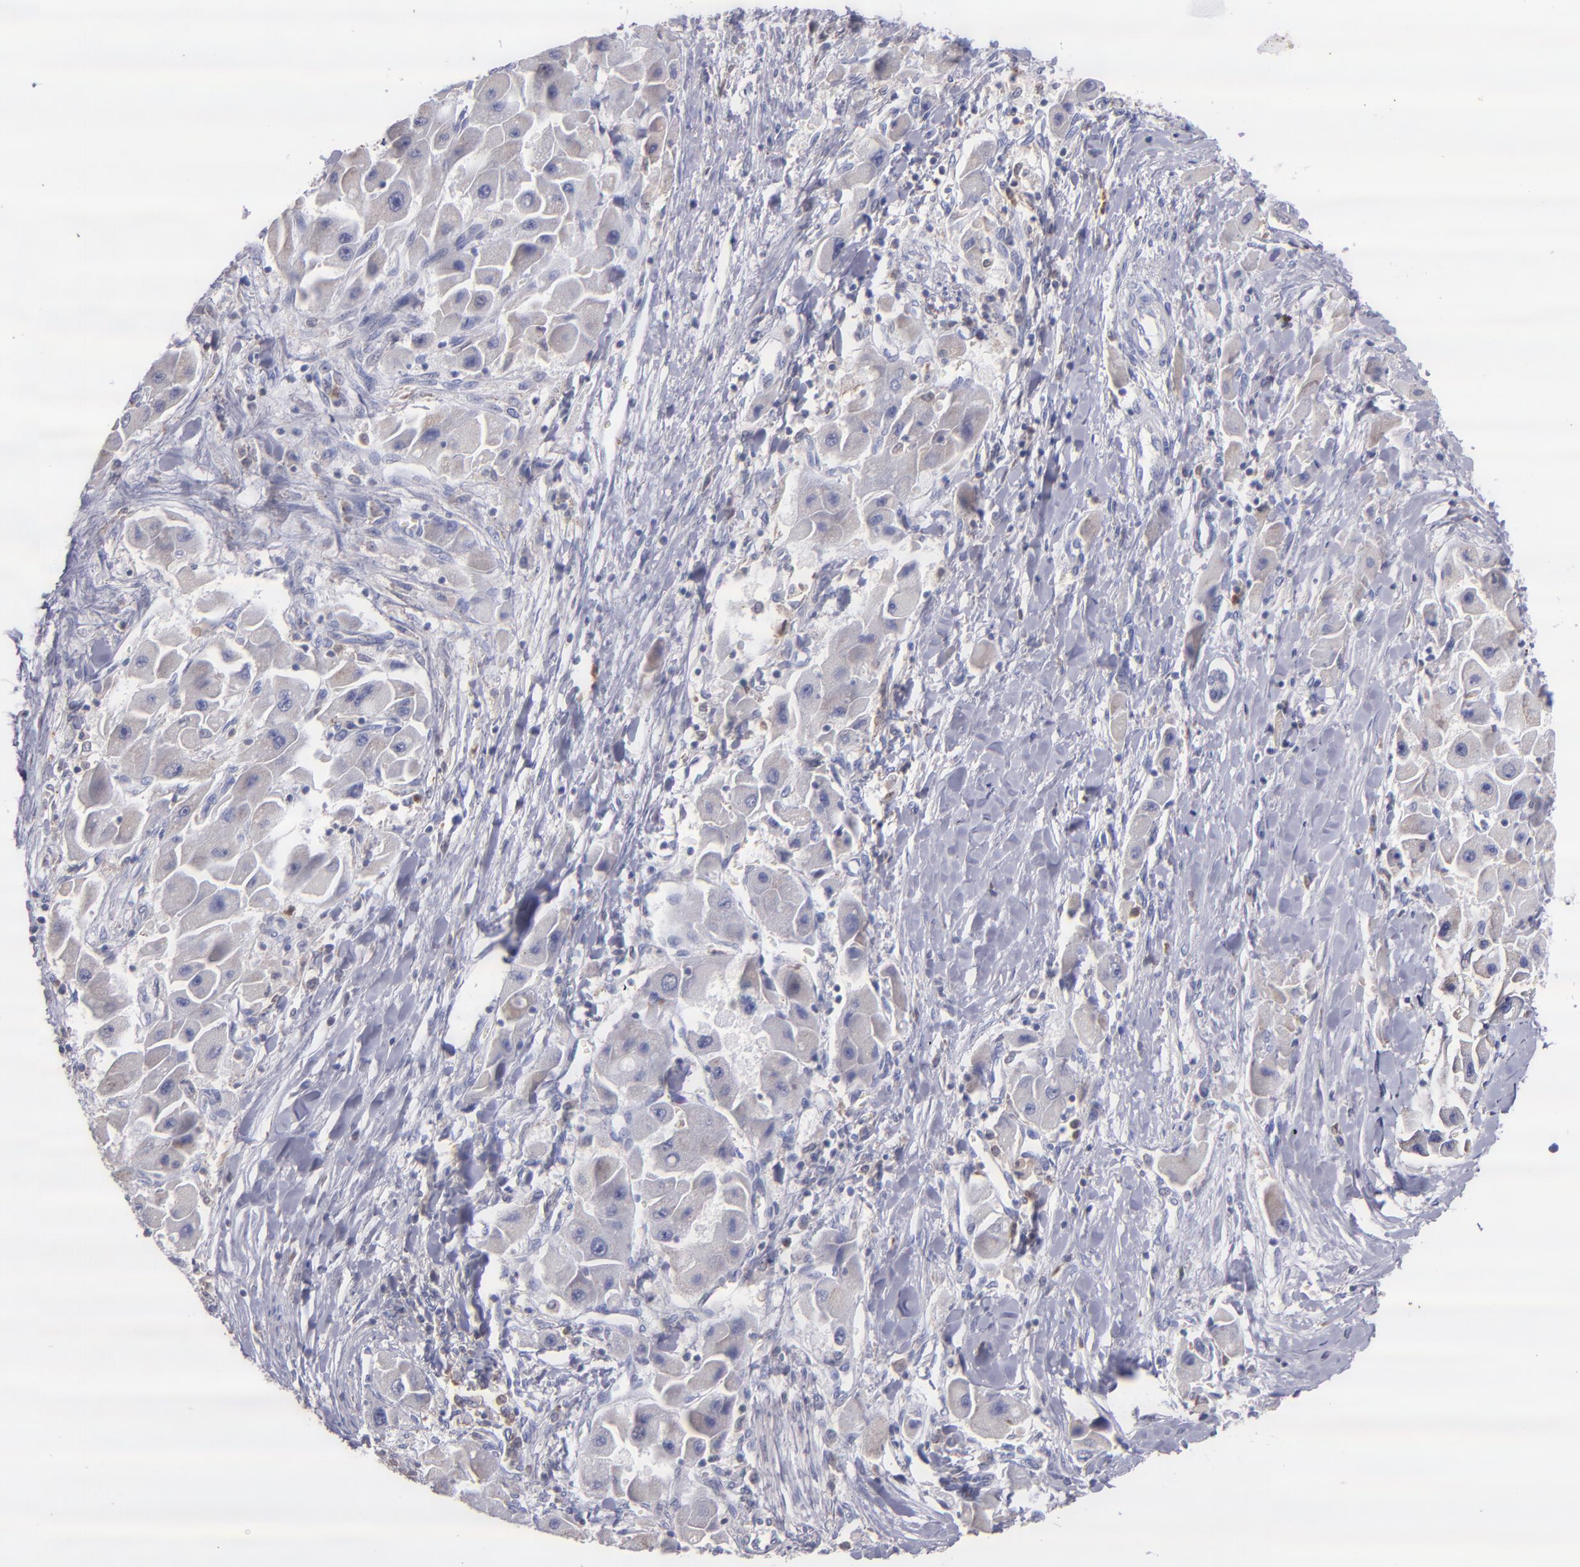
{"staining": {"intensity": "negative", "quantity": "none", "location": "none"}, "tissue": "liver cancer", "cell_type": "Tumor cells", "image_type": "cancer", "snomed": [{"axis": "morphology", "description": "Carcinoma, Hepatocellular, NOS"}, {"axis": "topography", "description": "Liver"}], "caption": "The histopathology image exhibits no significant expression in tumor cells of liver cancer (hepatocellular carcinoma).", "gene": "PRKCD", "patient": {"sex": "male", "age": 24}}